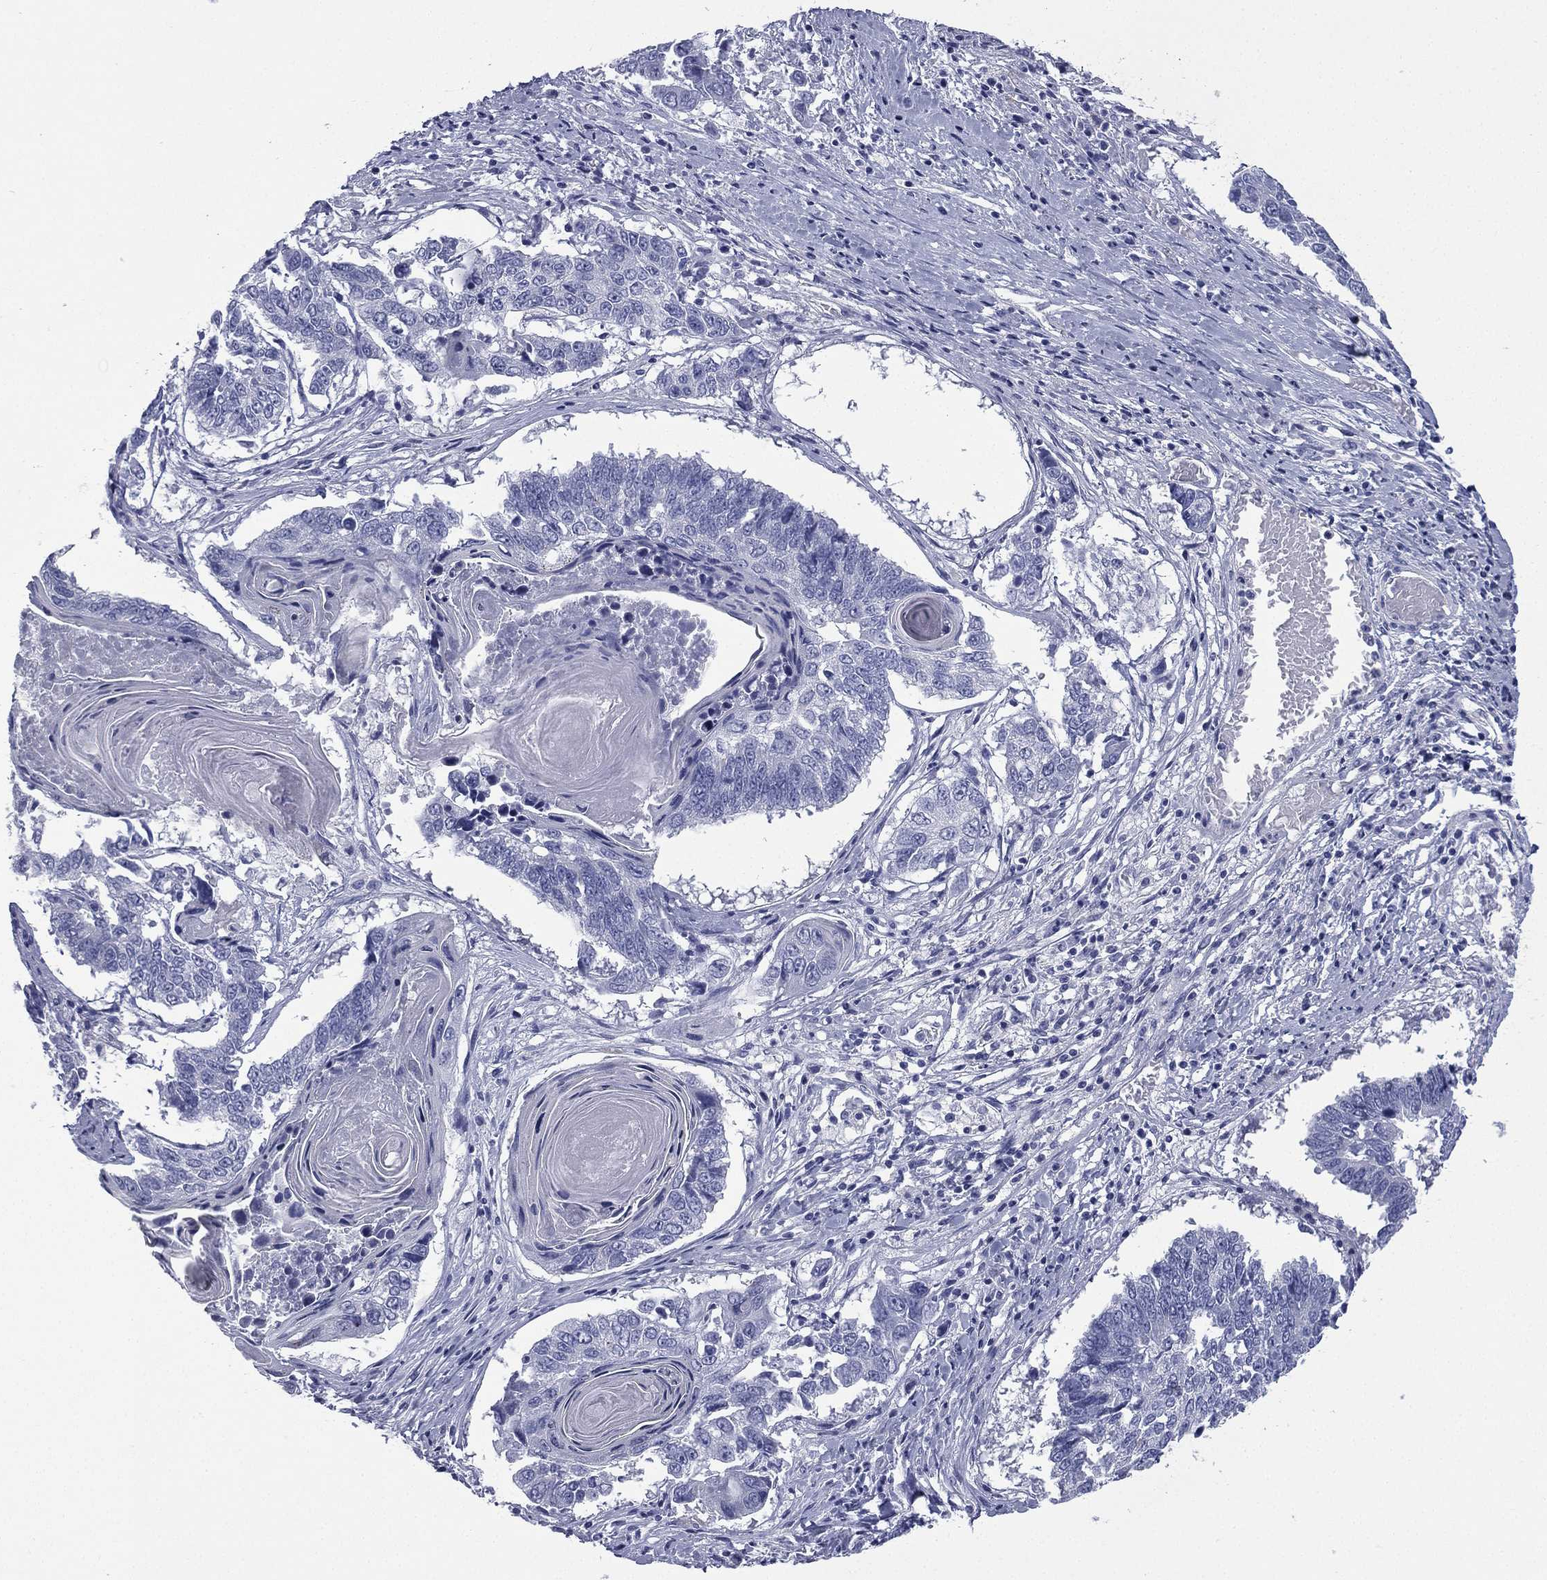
{"staining": {"intensity": "negative", "quantity": "none", "location": "none"}, "tissue": "lung cancer", "cell_type": "Tumor cells", "image_type": "cancer", "snomed": [{"axis": "morphology", "description": "Squamous cell carcinoma, NOS"}, {"axis": "topography", "description": "Lung"}], "caption": "Immunohistochemistry photomicrograph of neoplastic tissue: human squamous cell carcinoma (lung) stained with DAB reveals no significant protein positivity in tumor cells.", "gene": "FCER2", "patient": {"sex": "male", "age": 73}}